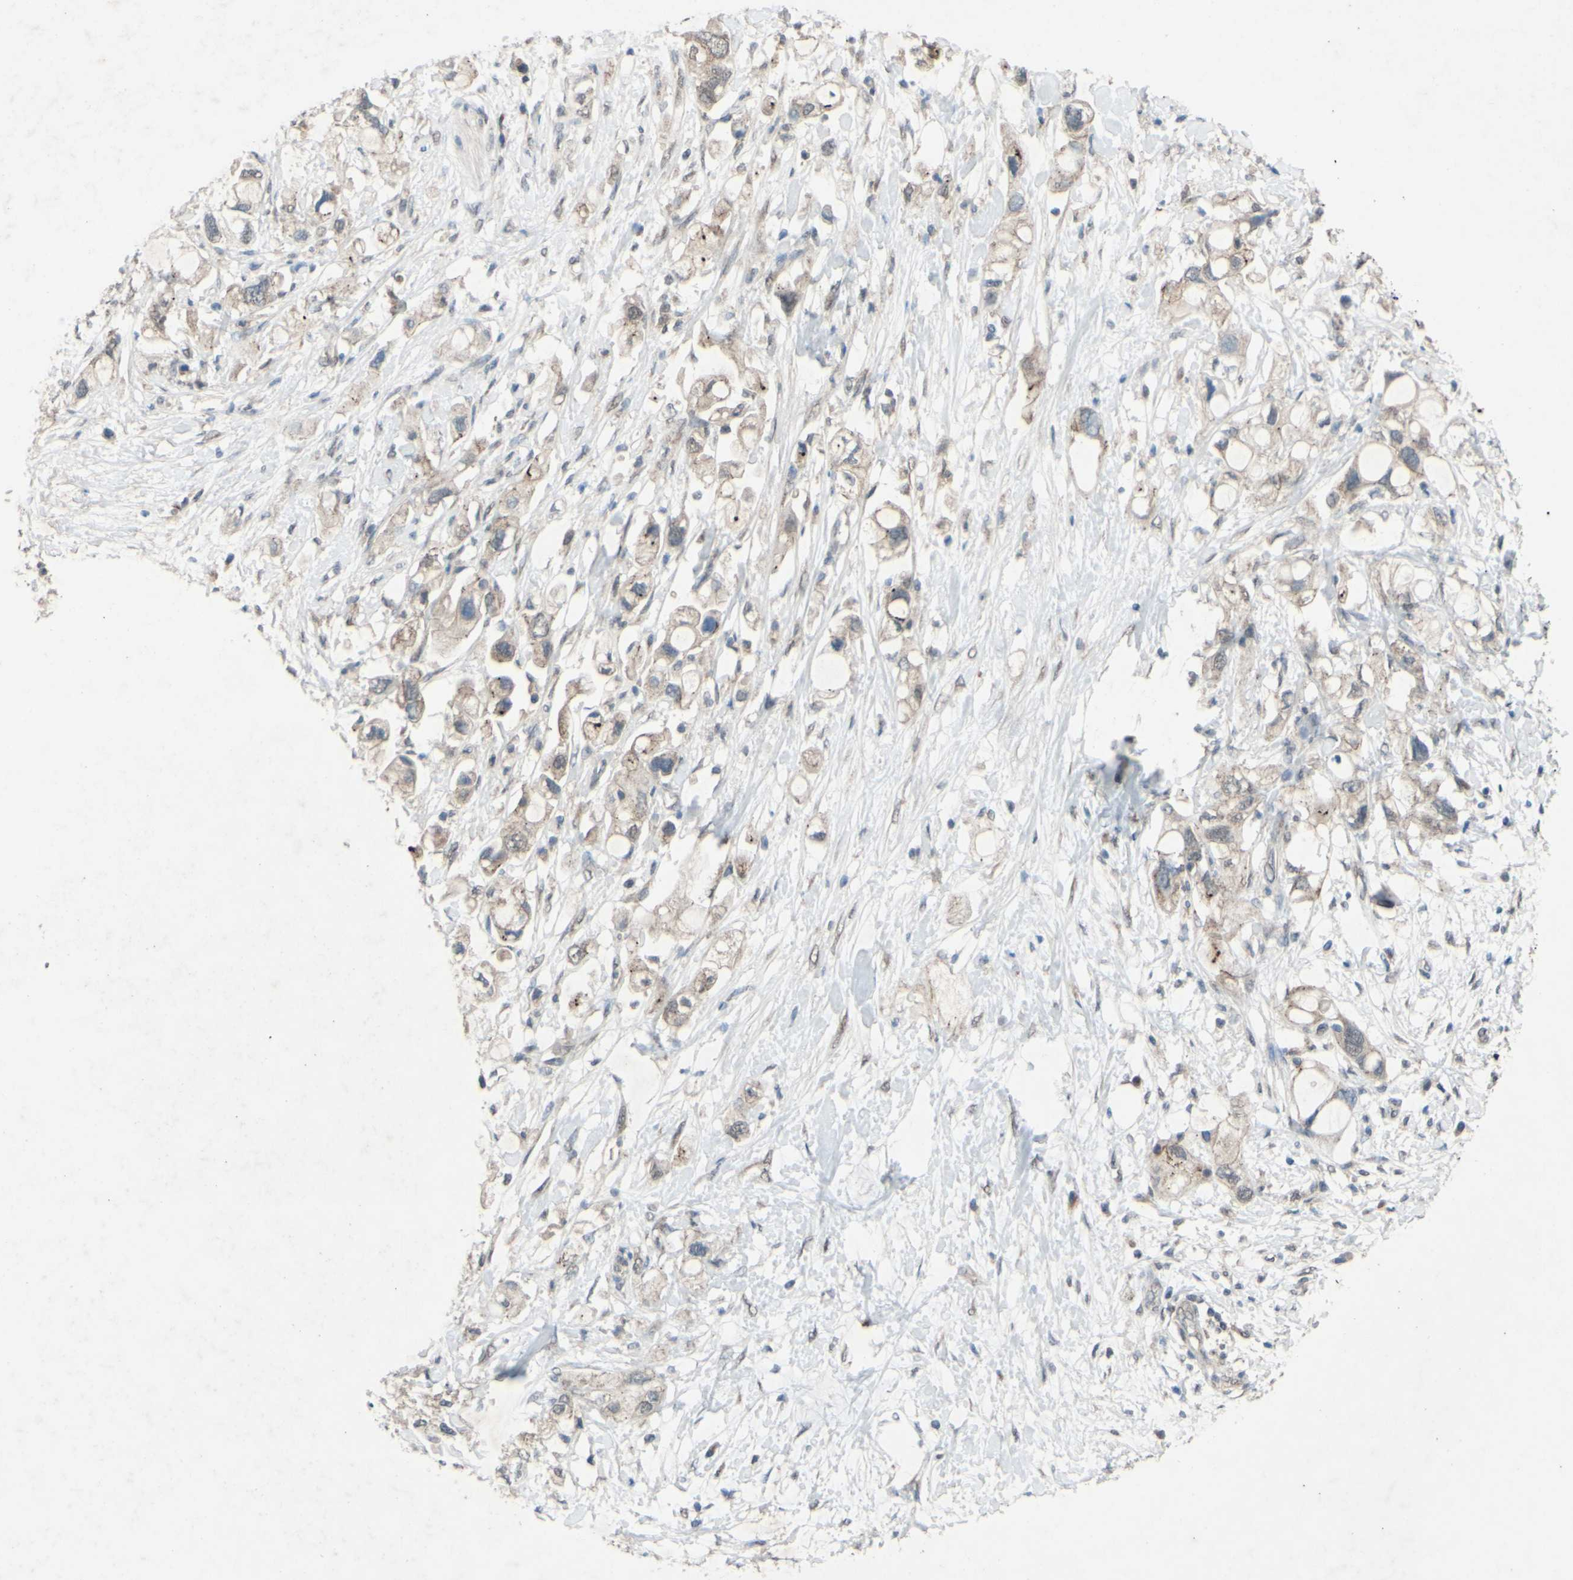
{"staining": {"intensity": "moderate", "quantity": ">75%", "location": "cytoplasmic/membranous"}, "tissue": "pancreatic cancer", "cell_type": "Tumor cells", "image_type": "cancer", "snomed": [{"axis": "morphology", "description": "Adenocarcinoma, NOS"}, {"axis": "topography", "description": "Pancreas"}], "caption": "Pancreatic cancer (adenocarcinoma) stained with a protein marker reveals moderate staining in tumor cells.", "gene": "CDCP1", "patient": {"sex": "female", "age": 56}}